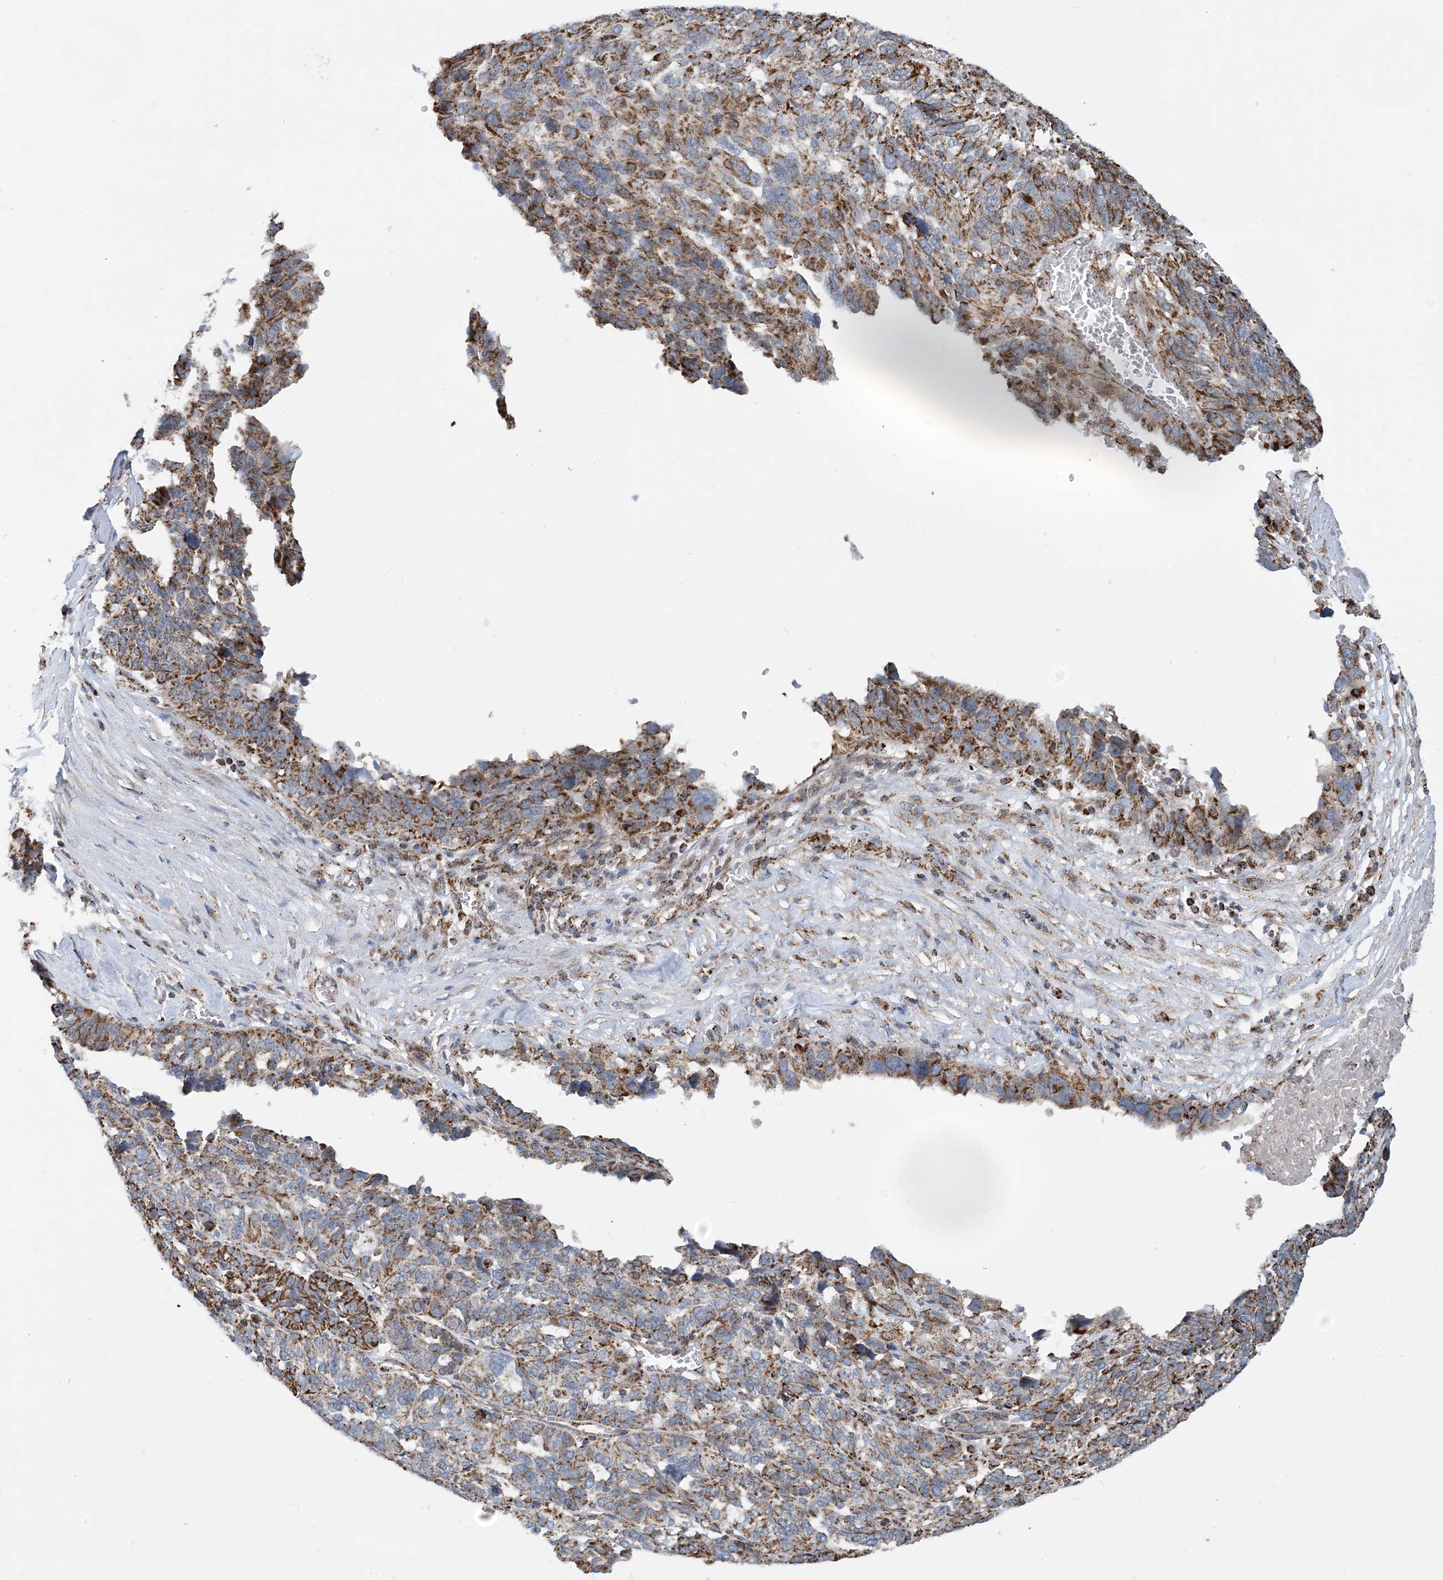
{"staining": {"intensity": "moderate", "quantity": ">75%", "location": "cytoplasmic/membranous"}, "tissue": "ovarian cancer", "cell_type": "Tumor cells", "image_type": "cancer", "snomed": [{"axis": "morphology", "description": "Cystadenocarcinoma, serous, NOS"}, {"axis": "topography", "description": "Ovary"}], "caption": "Ovarian serous cystadenocarcinoma stained for a protein shows moderate cytoplasmic/membranous positivity in tumor cells. Using DAB (3,3'-diaminobenzidine) (brown) and hematoxylin (blue) stains, captured at high magnification using brightfield microscopy.", "gene": "PCDHGA1", "patient": {"sex": "female", "age": 59}}